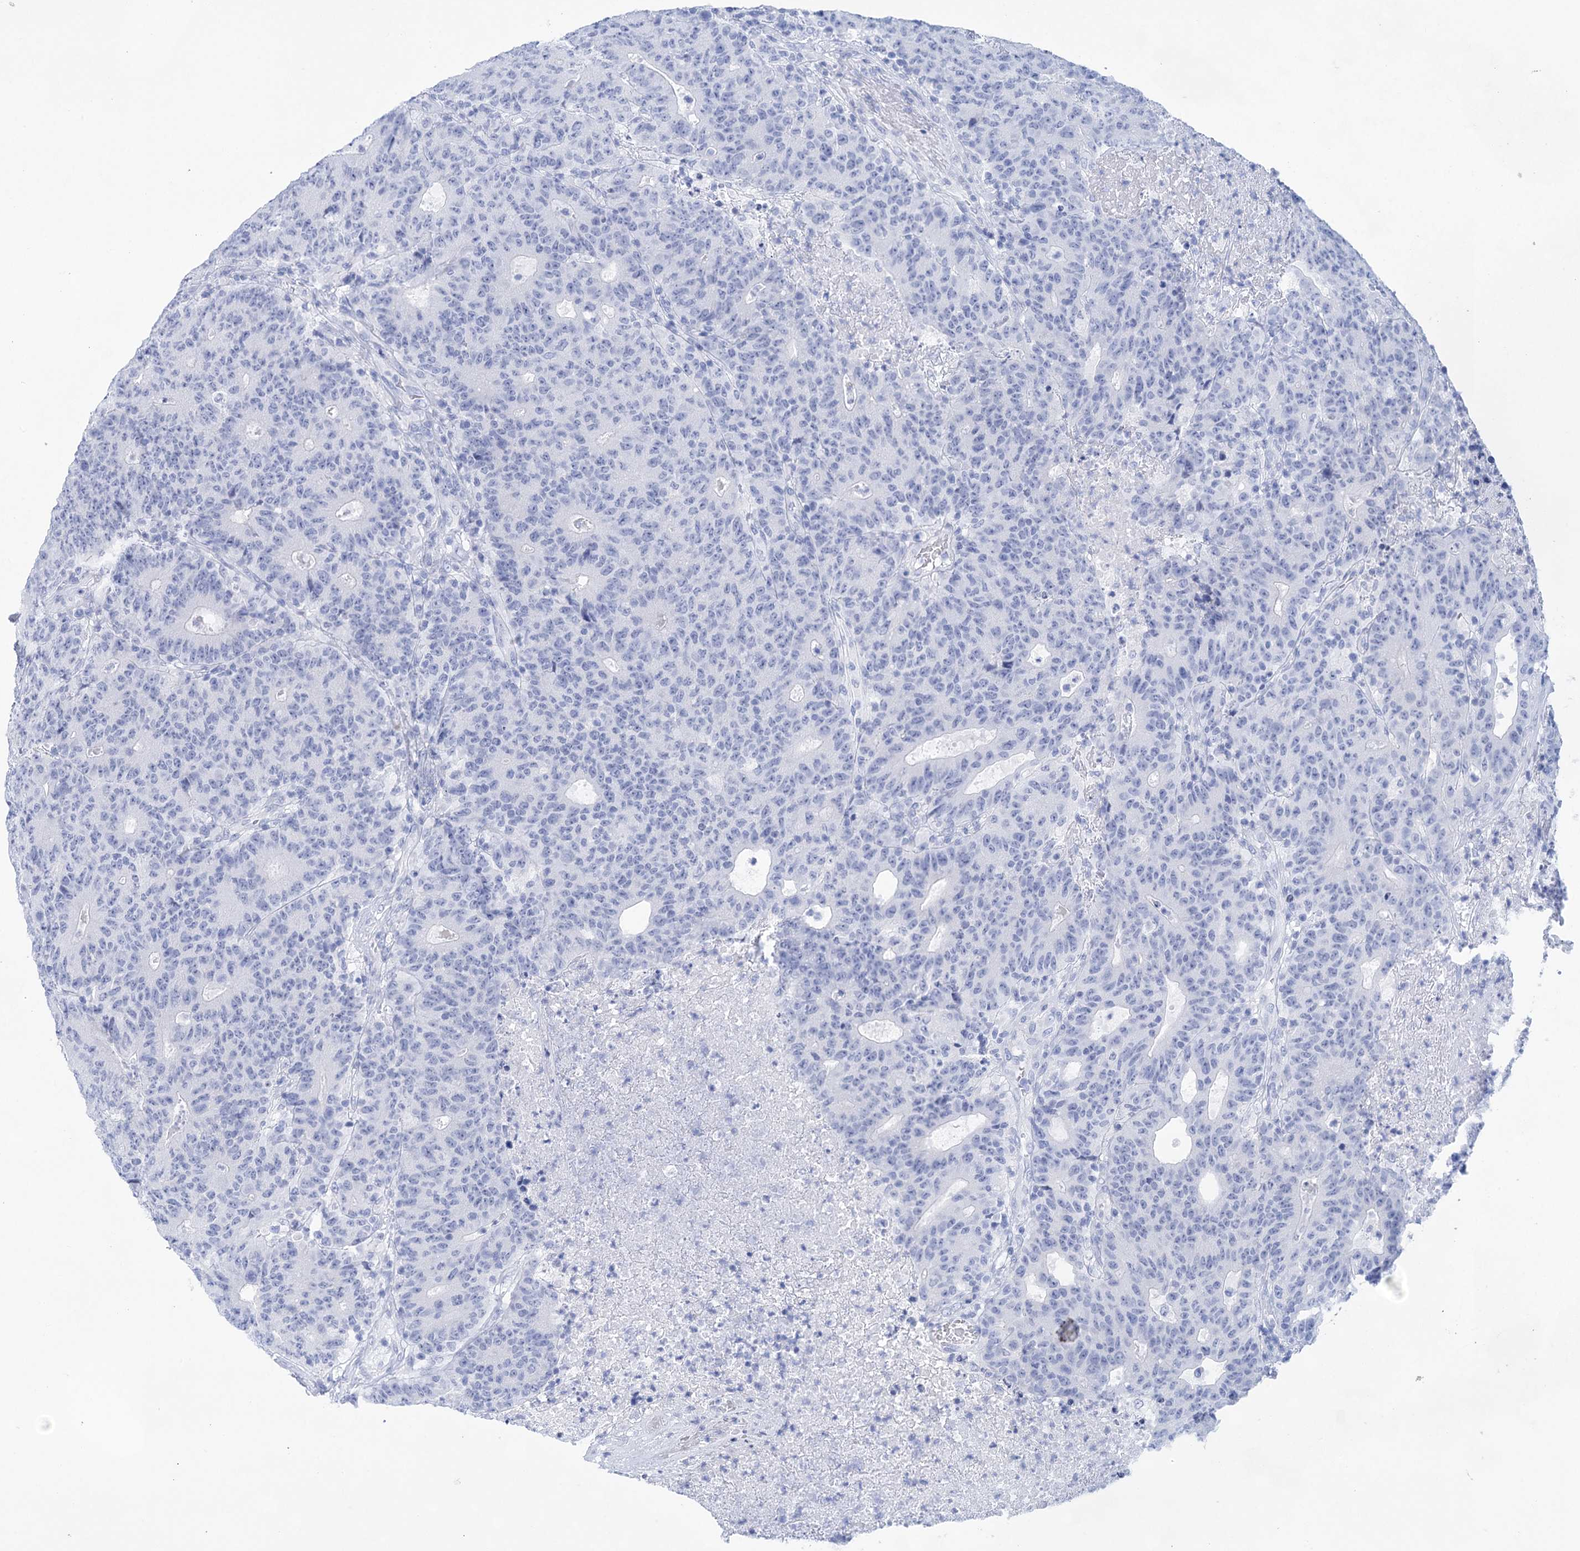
{"staining": {"intensity": "negative", "quantity": "none", "location": "none"}, "tissue": "colorectal cancer", "cell_type": "Tumor cells", "image_type": "cancer", "snomed": [{"axis": "morphology", "description": "Adenocarcinoma, NOS"}, {"axis": "topography", "description": "Colon"}], "caption": "Tumor cells are negative for protein expression in human colorectal cancer (adenocarcinoma). (DAB immunohistochemistry, high magnification).", "gene": "LALBA", "patient": {"sex": "female", "age": 75}}